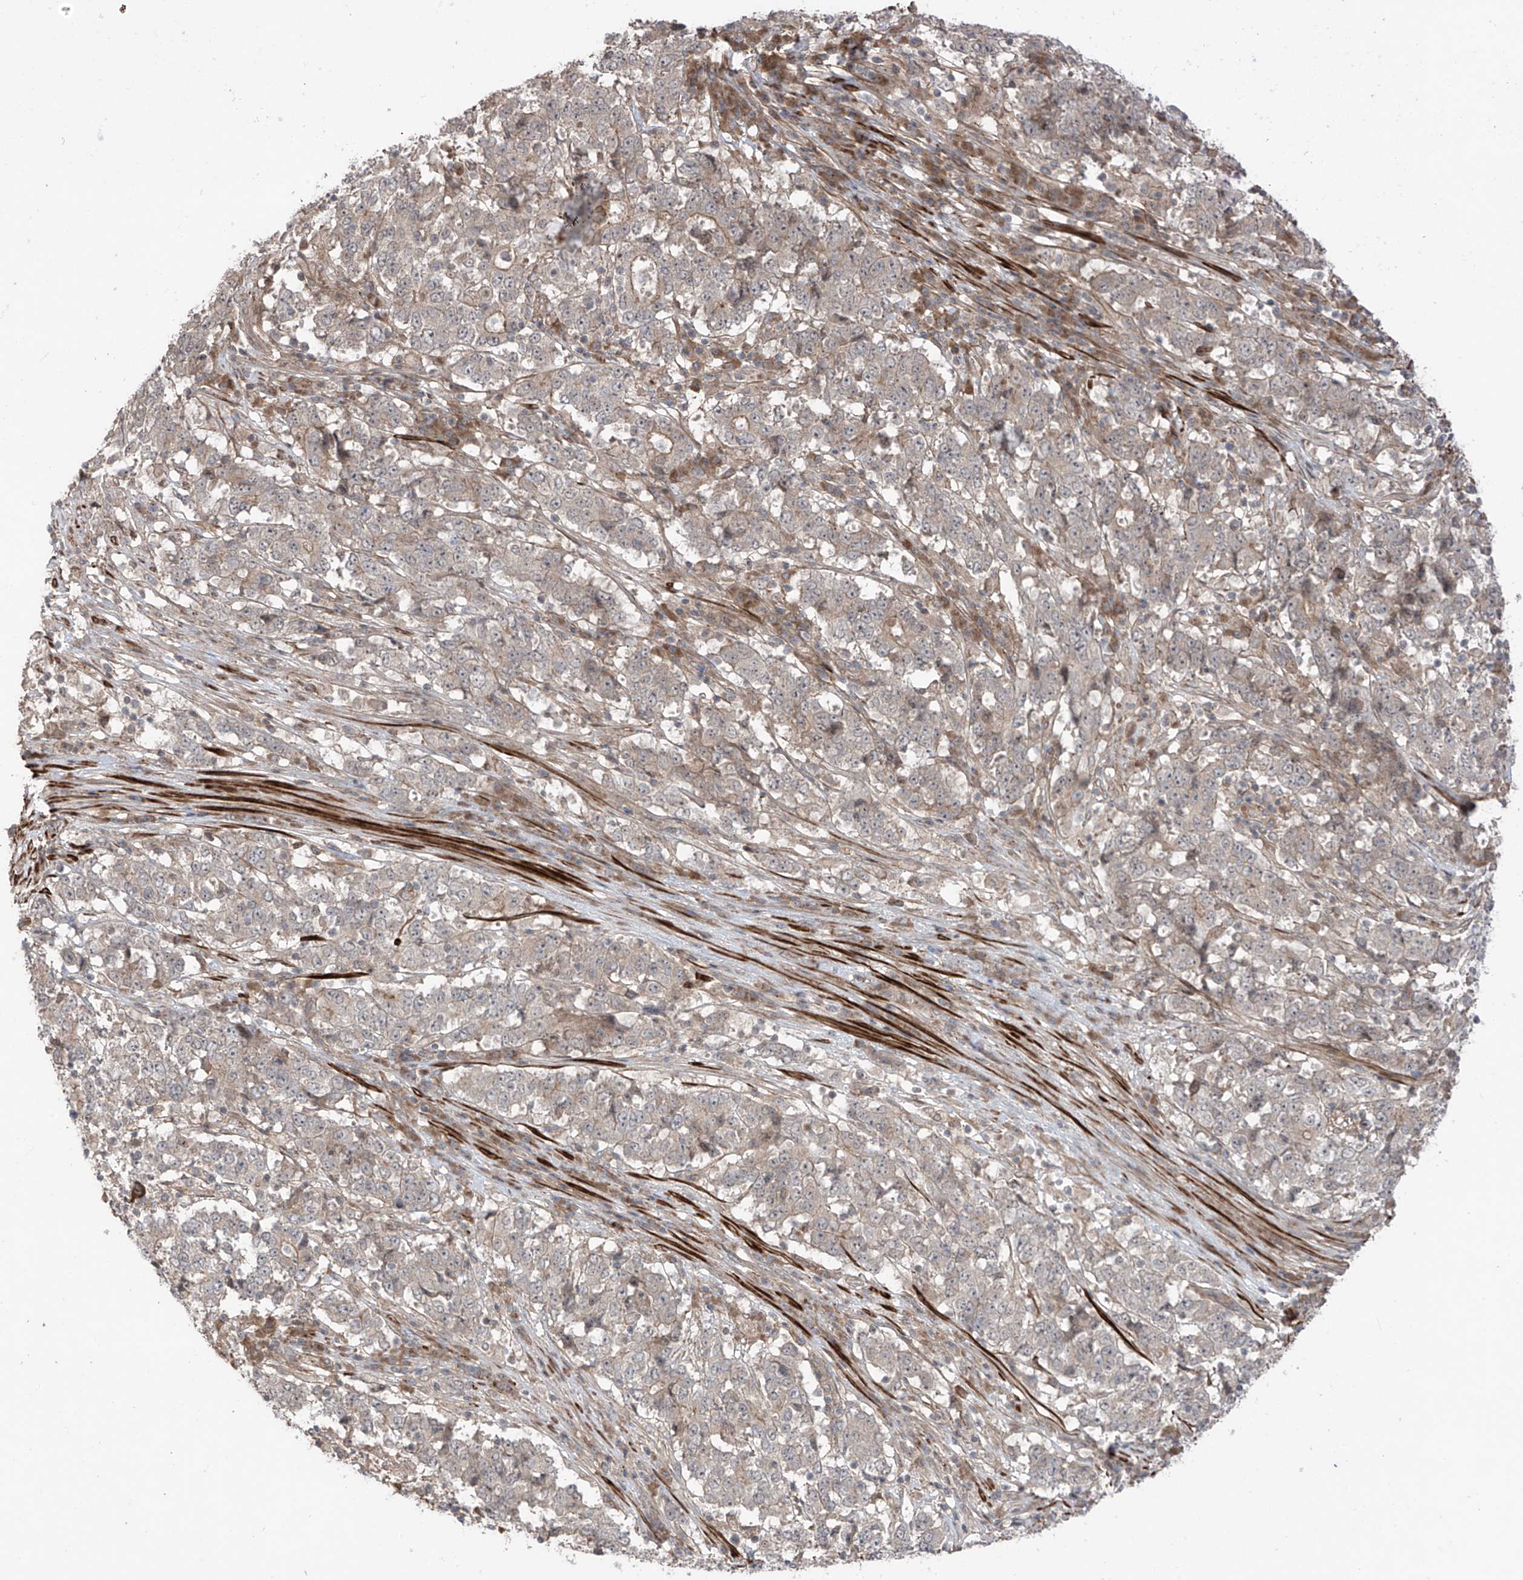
{"staining": {"intensity": "weak", "quantity": "<25%", "location": "cytoplasmic/membranous"}, "tissue": "stomach cancer", "cell_type": "Tumor cells", "image_type": "cancer", "snomed": [{"axis": "morphology", "description": "Adenocarcinoma, NOS"}, {"axis": "topography", "description": "Stomach"}], "caption": "Tumor cells show no significant protein staining in adenocarcinoma (stomach). The staining was performed using DAB (3,3'-diaminobenzidine) to visualize the protein expression in brown, while the nuclei were stained in blue with hematoxylin (Magnification: 20x).", "gene": "LRRC74A", "patient": {"sex": "male", "age": 59}}